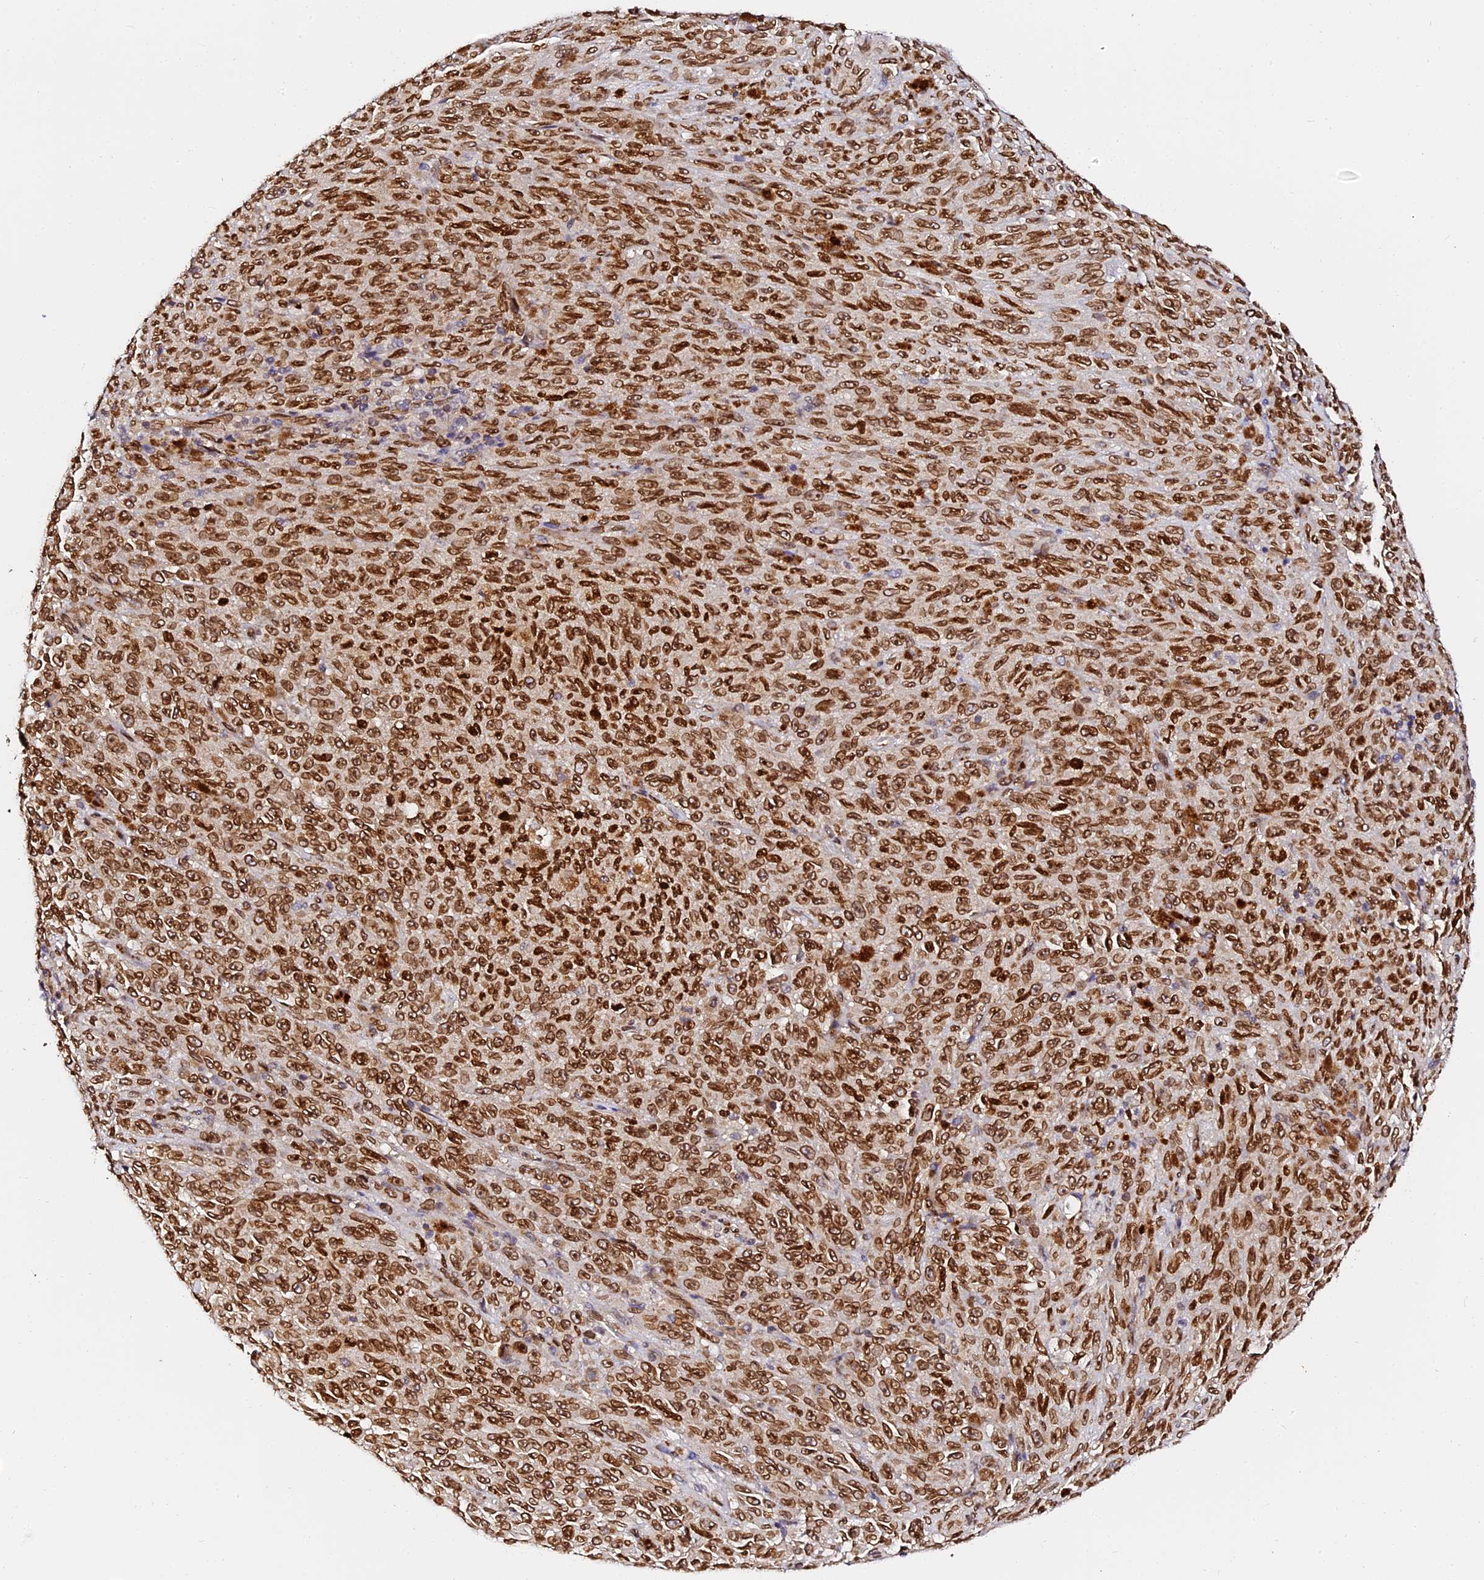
{"staining": {"intensity": "strong", "quantity": ">75%", "location": "cytoplasmic/membranous,nuclear"}, "tissue": "melanoma", "cell_type": "Tumor cells", "image_type": "cancer", "snomed": [{"axis": "morphology", "description": "Malignant melanoma, NOS"}, {"axis": "topography", "description": "Skin"}], "caption": "Protein expression analysis of human melanoma reveals strong cytoplasmic/membranous and nuclear staining in approximately >75% of tumor cells.", "gene": "ANAPC5", "patient": {"sex": "female", "age": 82}}